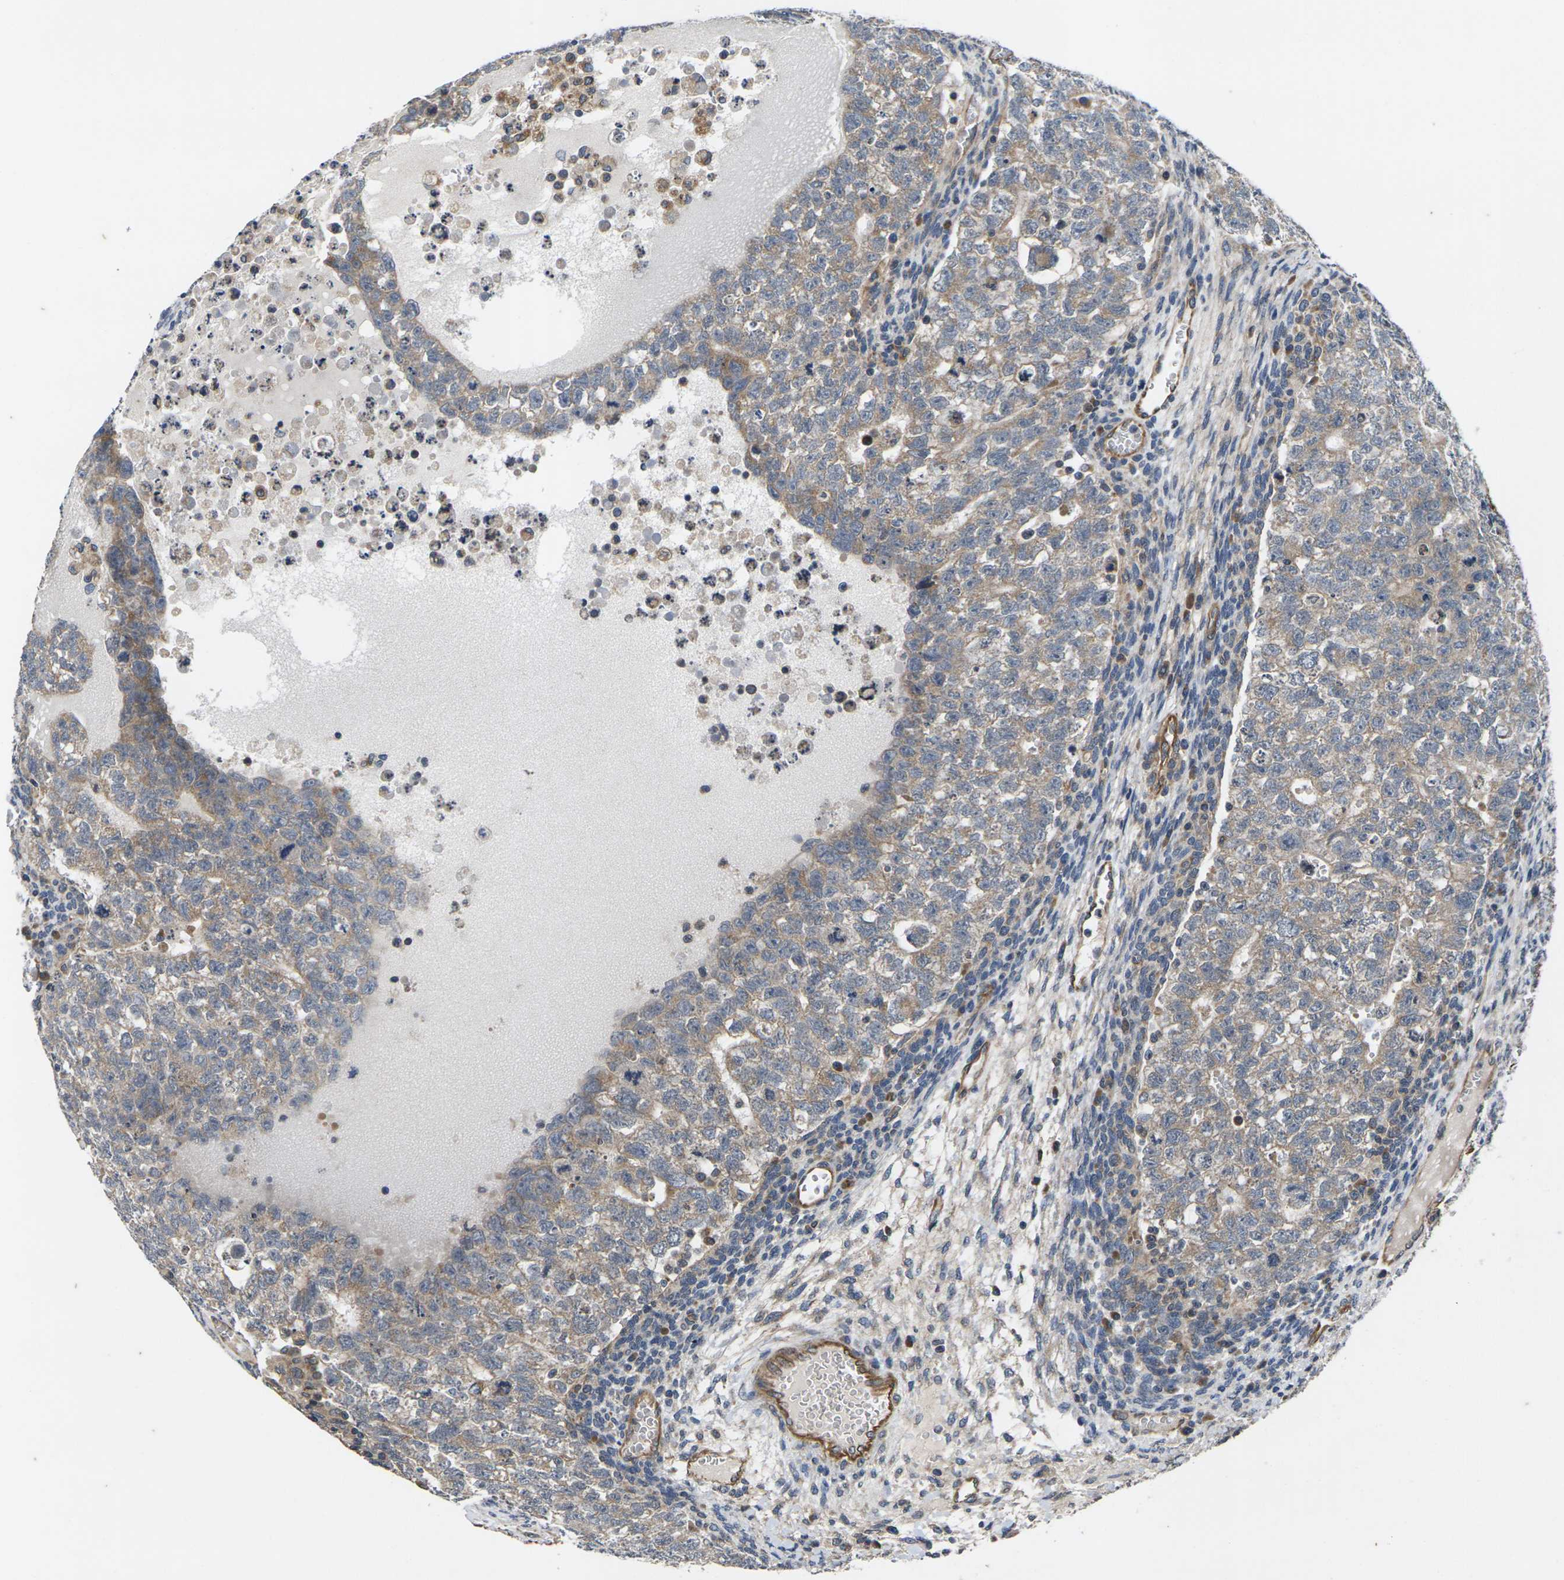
{"staining": {"intensity": "moderate", "quantity": ">75%", "location": "cytoplasmic/membranous"}, "tissue": "testis cancer", "cell_type": "Tumor cells", "image_type": "cancer", "snomed": [{"axis": "morphology", "description": "Seminoma, NOS"}, {"axis": "morphology", "description": "Carcinoma, Embryonal, NOS"}, {"axis": "topography", "description": "Testis"}], "caption": "Testis seminoma tissue demonstrates moderate cytoplasmic/membranous expression in approximately >75% of tumor cells, visualized by immunohistochemistry.", "gene": "DKK2", "patient": {"sex": "male", "age": 38}}